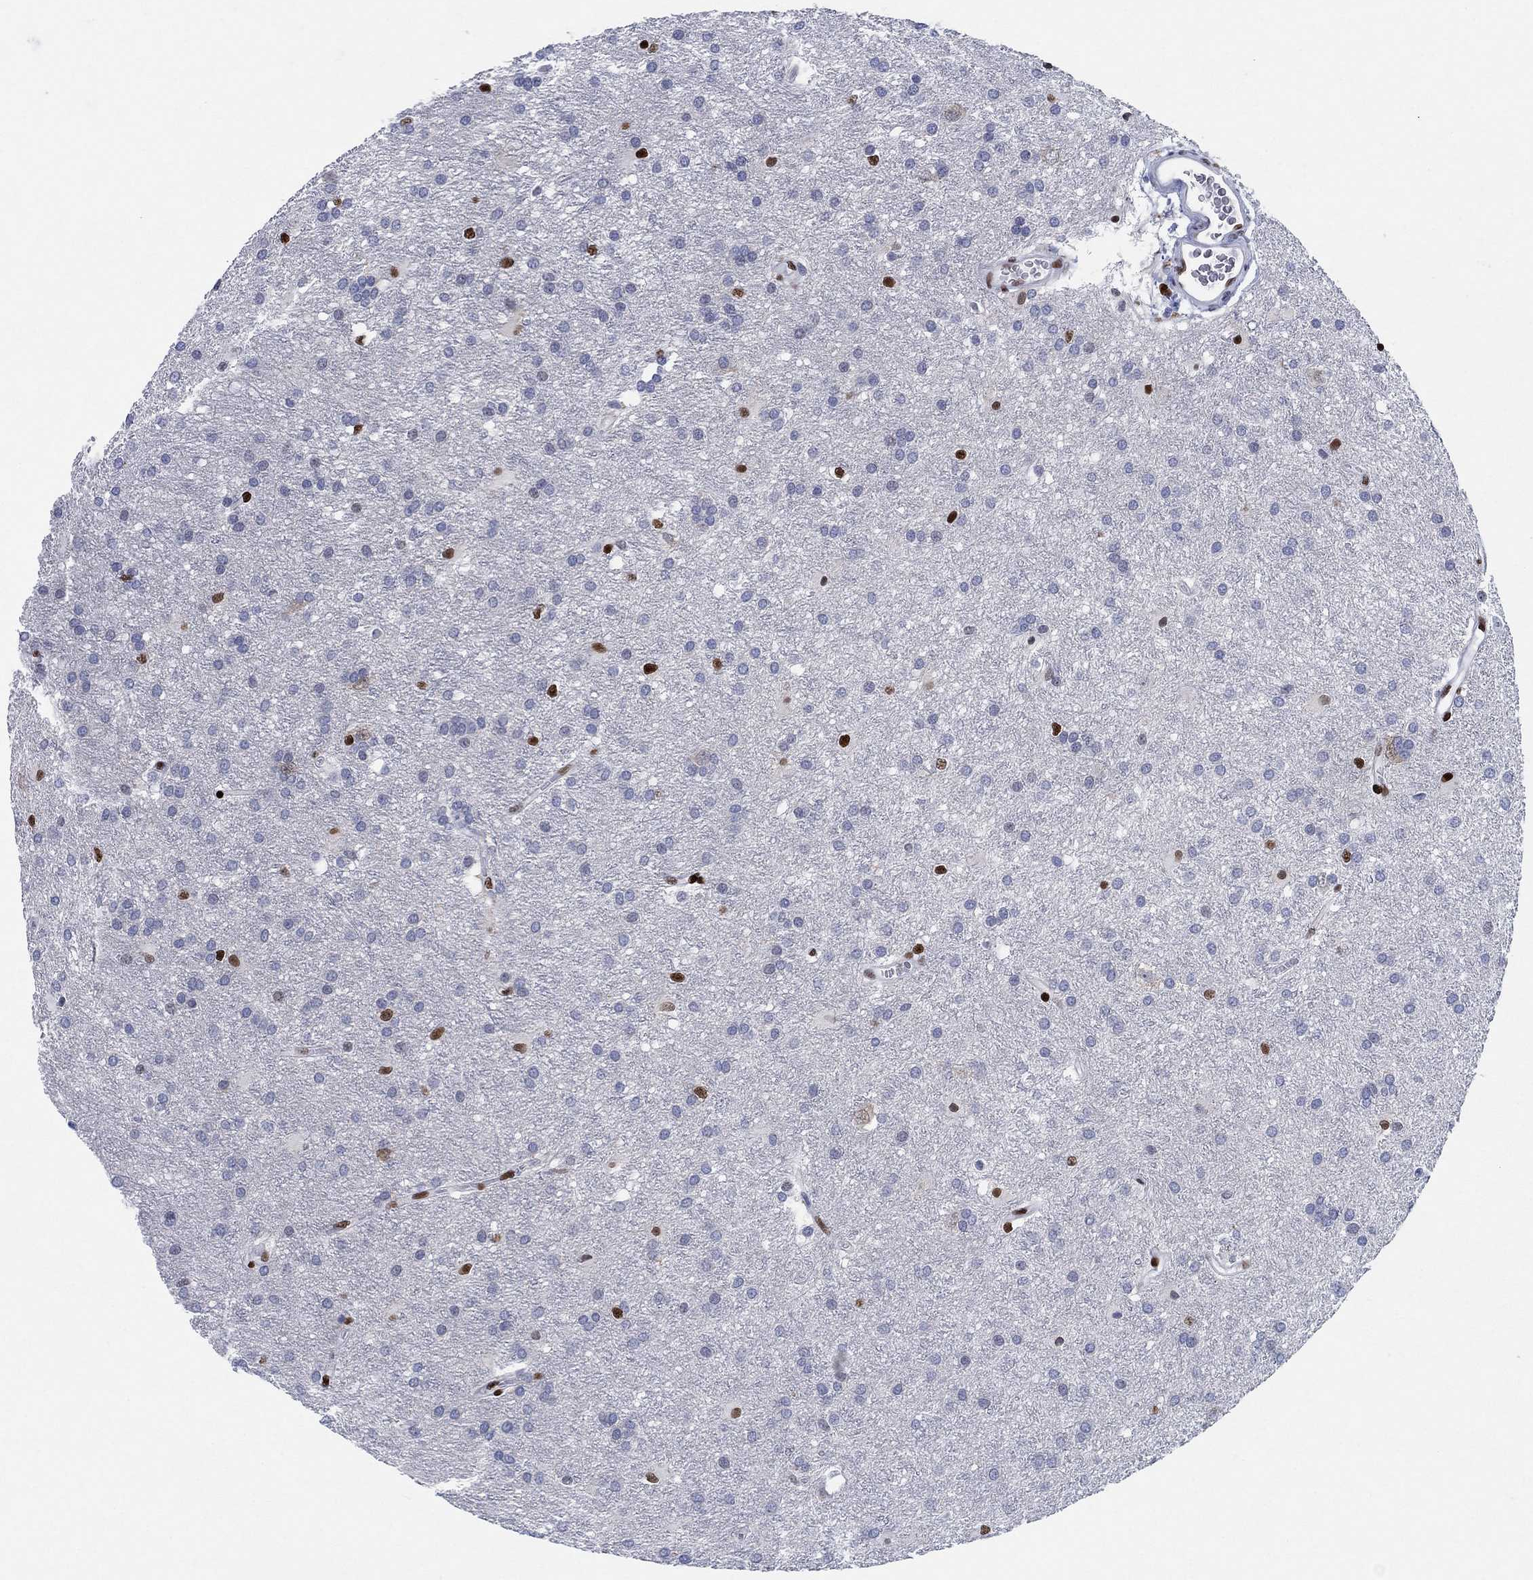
{"staining": {"intensity": "strong", "quantity": "<25%", "location": "nuclear"}, "tissue": "glioma", "cell_type": "Tumor cells", "image_type": "cancer", "snomed": [{"axis": "morphology", "description": "Glioma, malignant, Low grade"}, {"axis": "topography", "description": "Brain"}], "caption": "Brown immunohistochemical staining in human malignant glioma (low-grade) shows strong nuclear staining in about <25% of tumor cells. (DAB = brown stain, brightfield microscopy at high magnification).", "gene": "ZEB1", "patient": {"sex": "female", "age": 32}}